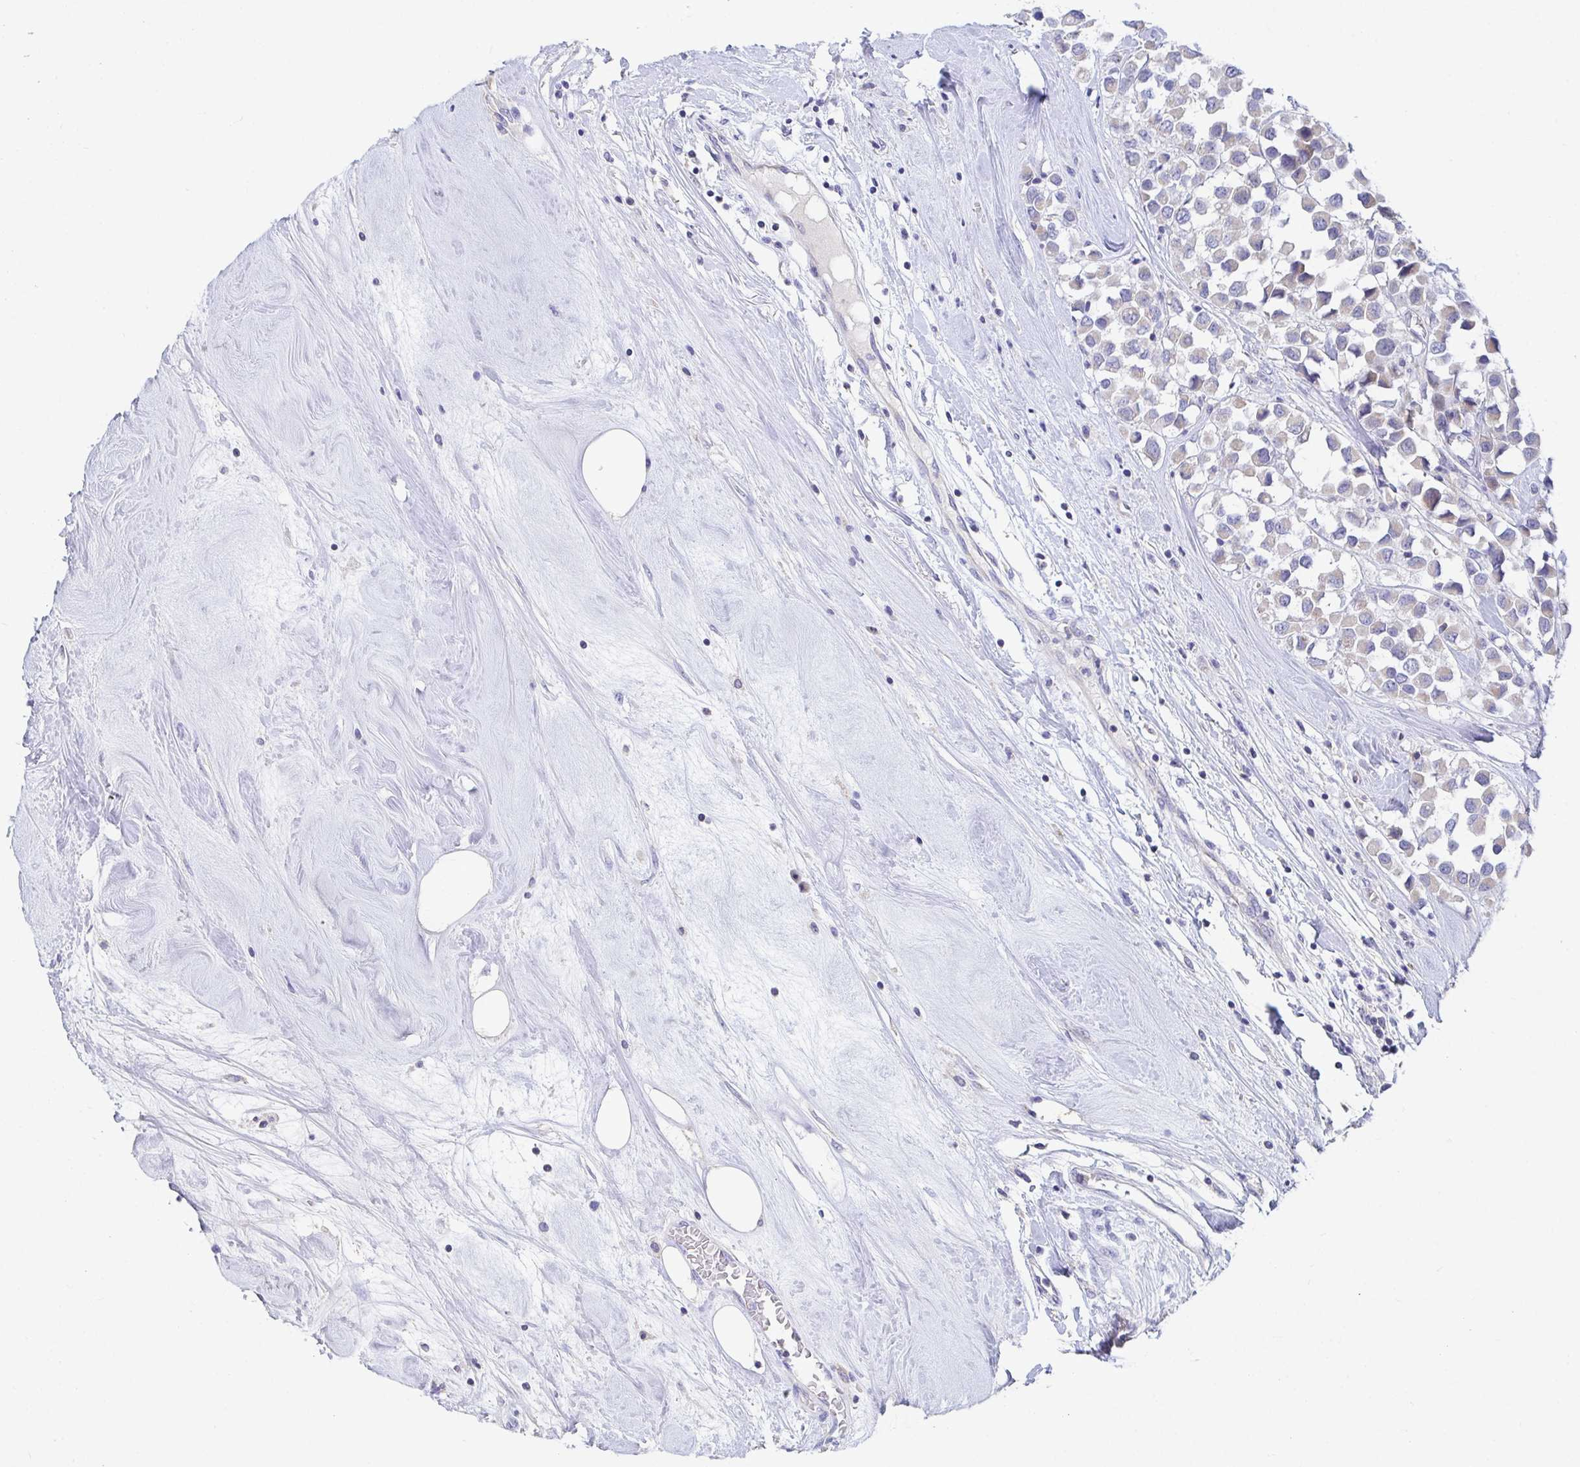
{"staining": {"intensity": "negative", "quantity": "none", "location": "none"}, "tissue": "breast cancer", "cell_type": "Tumor cells", "image_type": "cancer", "snomed": [{"axis": "morphology", "description": "Duct carcinoma"}, {"axis": "topography", "description": "Breast"}], "caption": "DAB immunohistochemical staining of human breast infiltrating ductal carcinoma displays no significant positivity in tumor cells. (DAB immunohistochemistry (IHC) visualized using brightfield microscopy, high magnification).", "gene": "ZNF561", "patient": {"sex": "female", "age": 61}}